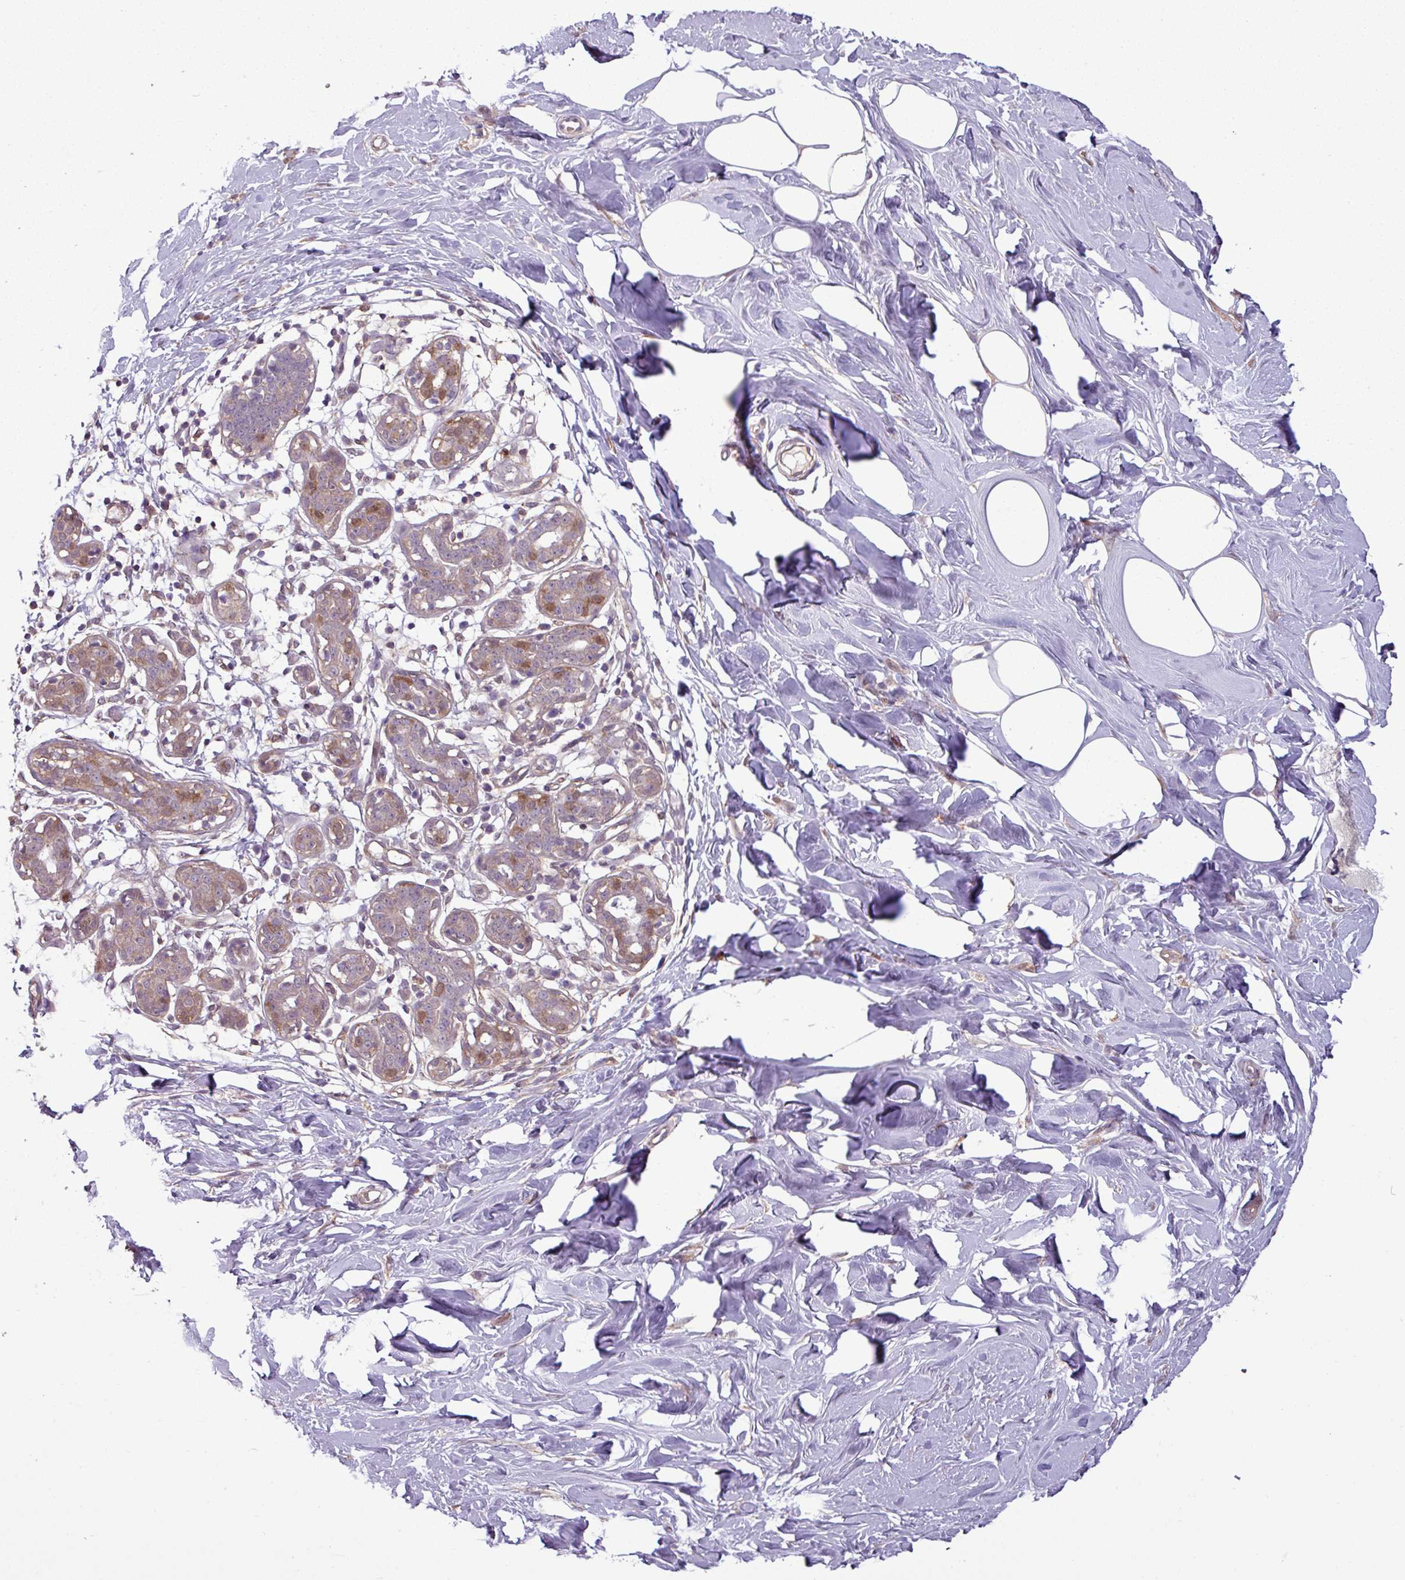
{"staining": {"intensity": "negative", "quantity": "none", "location": "none"}, "tissue": "breast", "cell_type": "Adipocytes", "image_type": "normal", "snomed": [{"axis": "morphology", "description": "Normal tissue, NOS"}, {"axis": "topography", "description": "Breast"}], "caption": "The micrograph shows no staining of adipocytes in normal breast.", "gene": "SH3BGRL", "patient": {"sex": "female", "age": 27}}